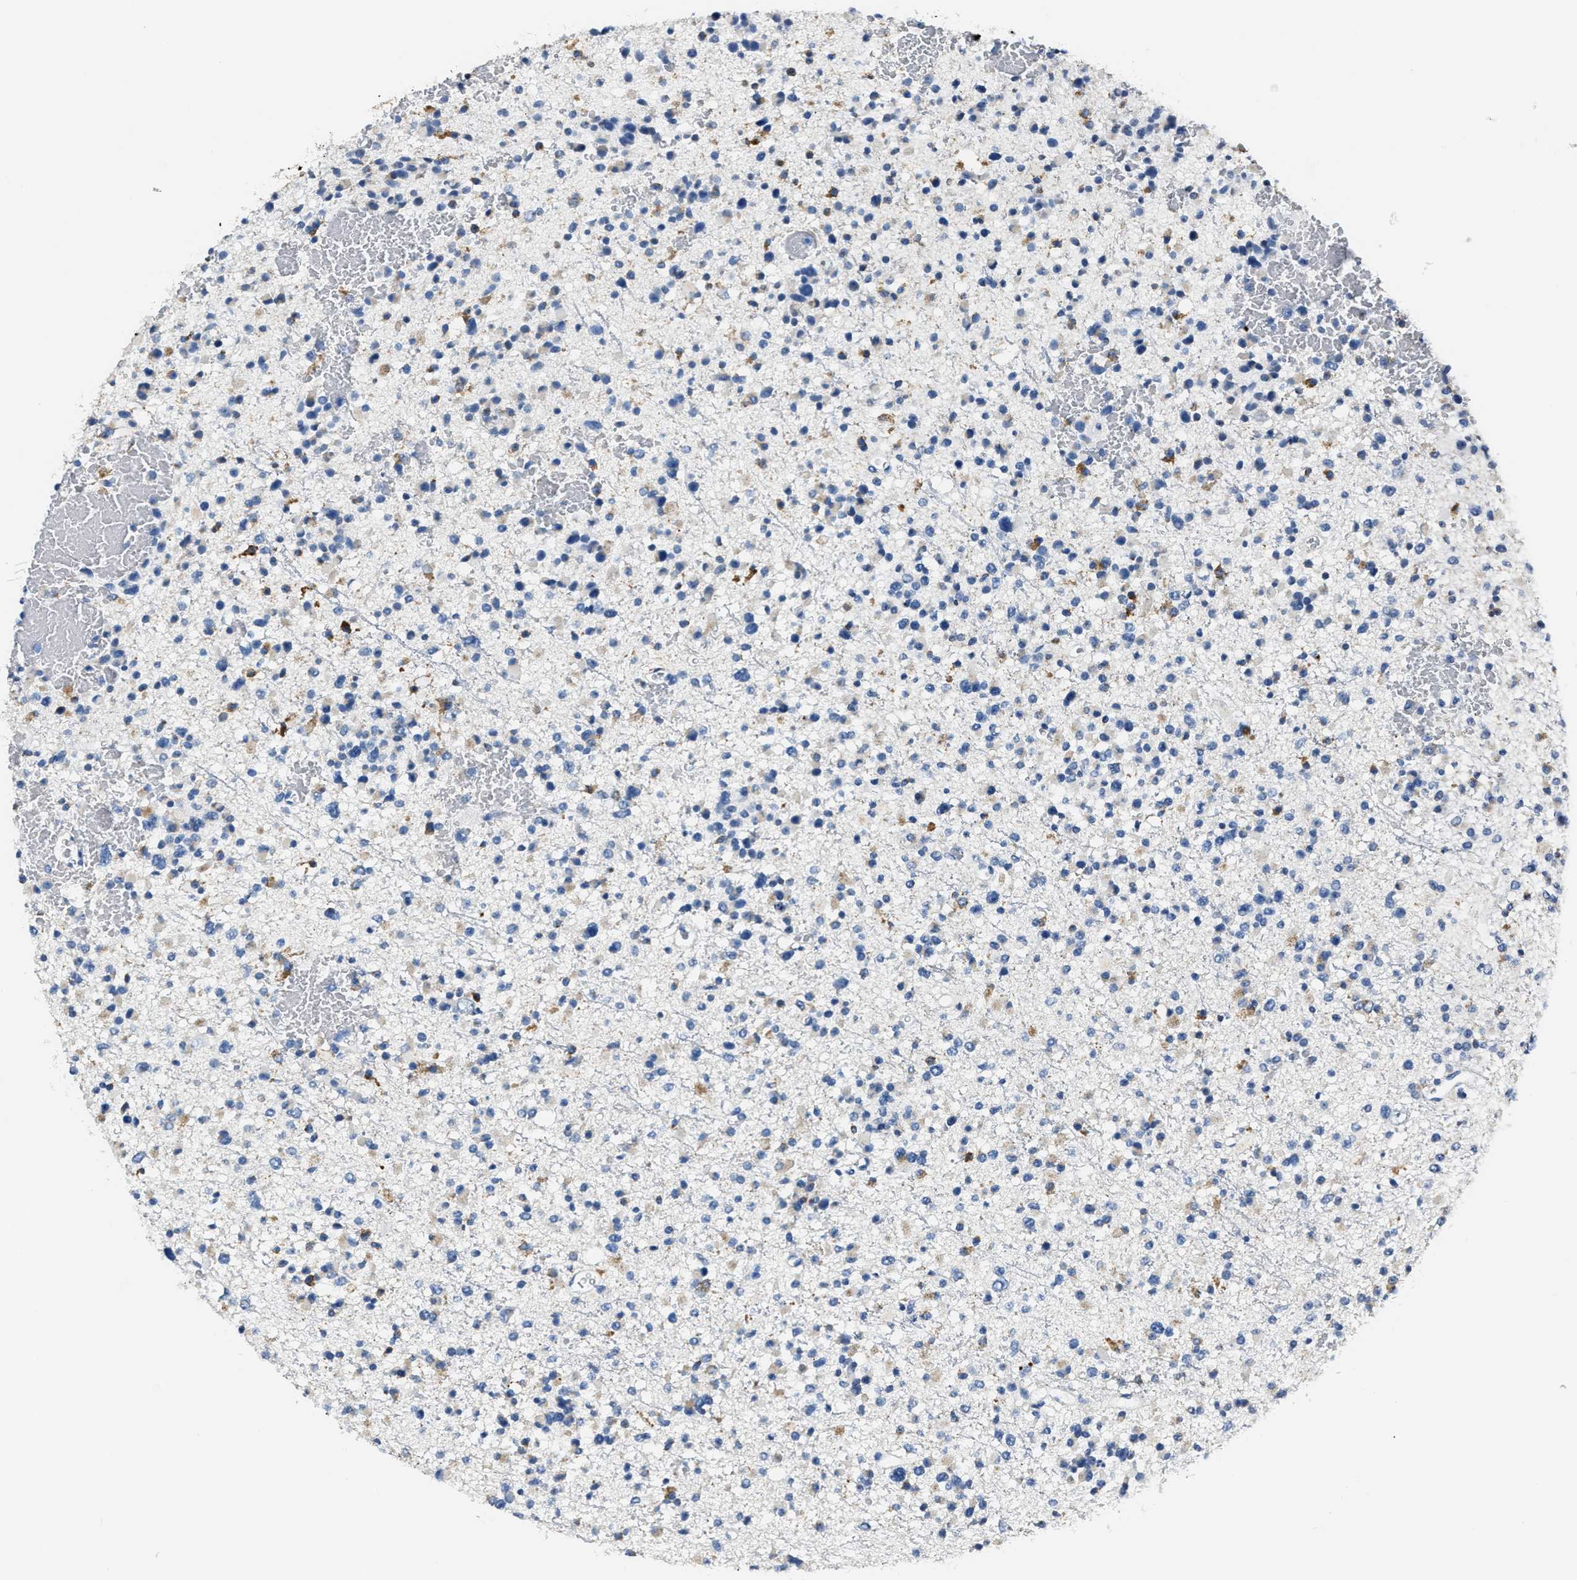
{"staining": {"intensity": "moderate", "quantity": "<25%", "location": "cytoplasmic/membranous"}, "tissue": "glioma", "cell_type": "Tumor cells", "image_type": "cancer", "snomed": [{"axis": "morphology", "description": "Glioma, malignant, Low grade"}, {"axis": "topography", "description": "Brain"}], "caption": "A brown stain labels moderate cytoplasmic/membranous expression of a protein in glioma tumor cells.", "gene": "AMACR", "patient": {"sex": "female", "age": 22}}